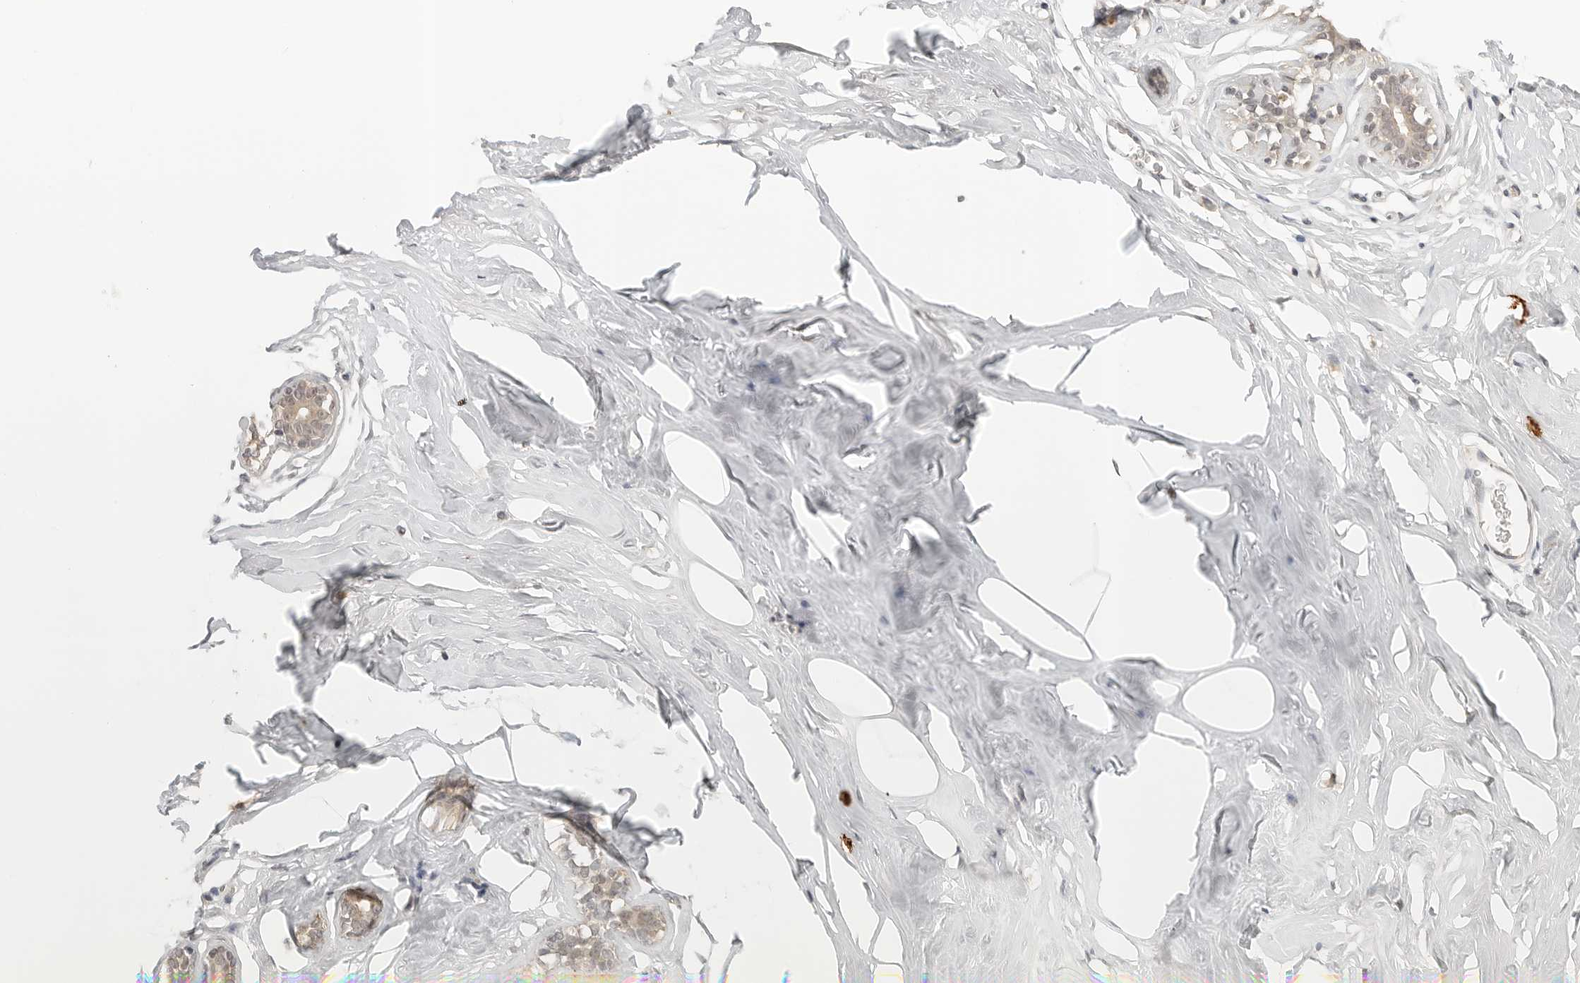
{"staining": {"intensity": "weak", "quantity": "25%-75%", "location": "cytoplasmic/membranous"}, "tissue": "adipose tissue", "cell_type": "Adipocytes", "image_type": "normal", "snomed": [{"axis": "morphology", "description": "Normal tissue, NOS"}, {"axis": "morphology", "description": "Fibrosis, NOS"}, {"axis": "topography", "description": "Breast"}, {"axis": "topography", "description": "Adipose tissue"}], "caption": "Immunohistochemical staining of benign adipose tissue displays low levels of weak cytoplasmic/membranous expression in about 25%-75% of adipocytes.", "gene": "IL24", "patient": {"sex": "female", "age": 39}}